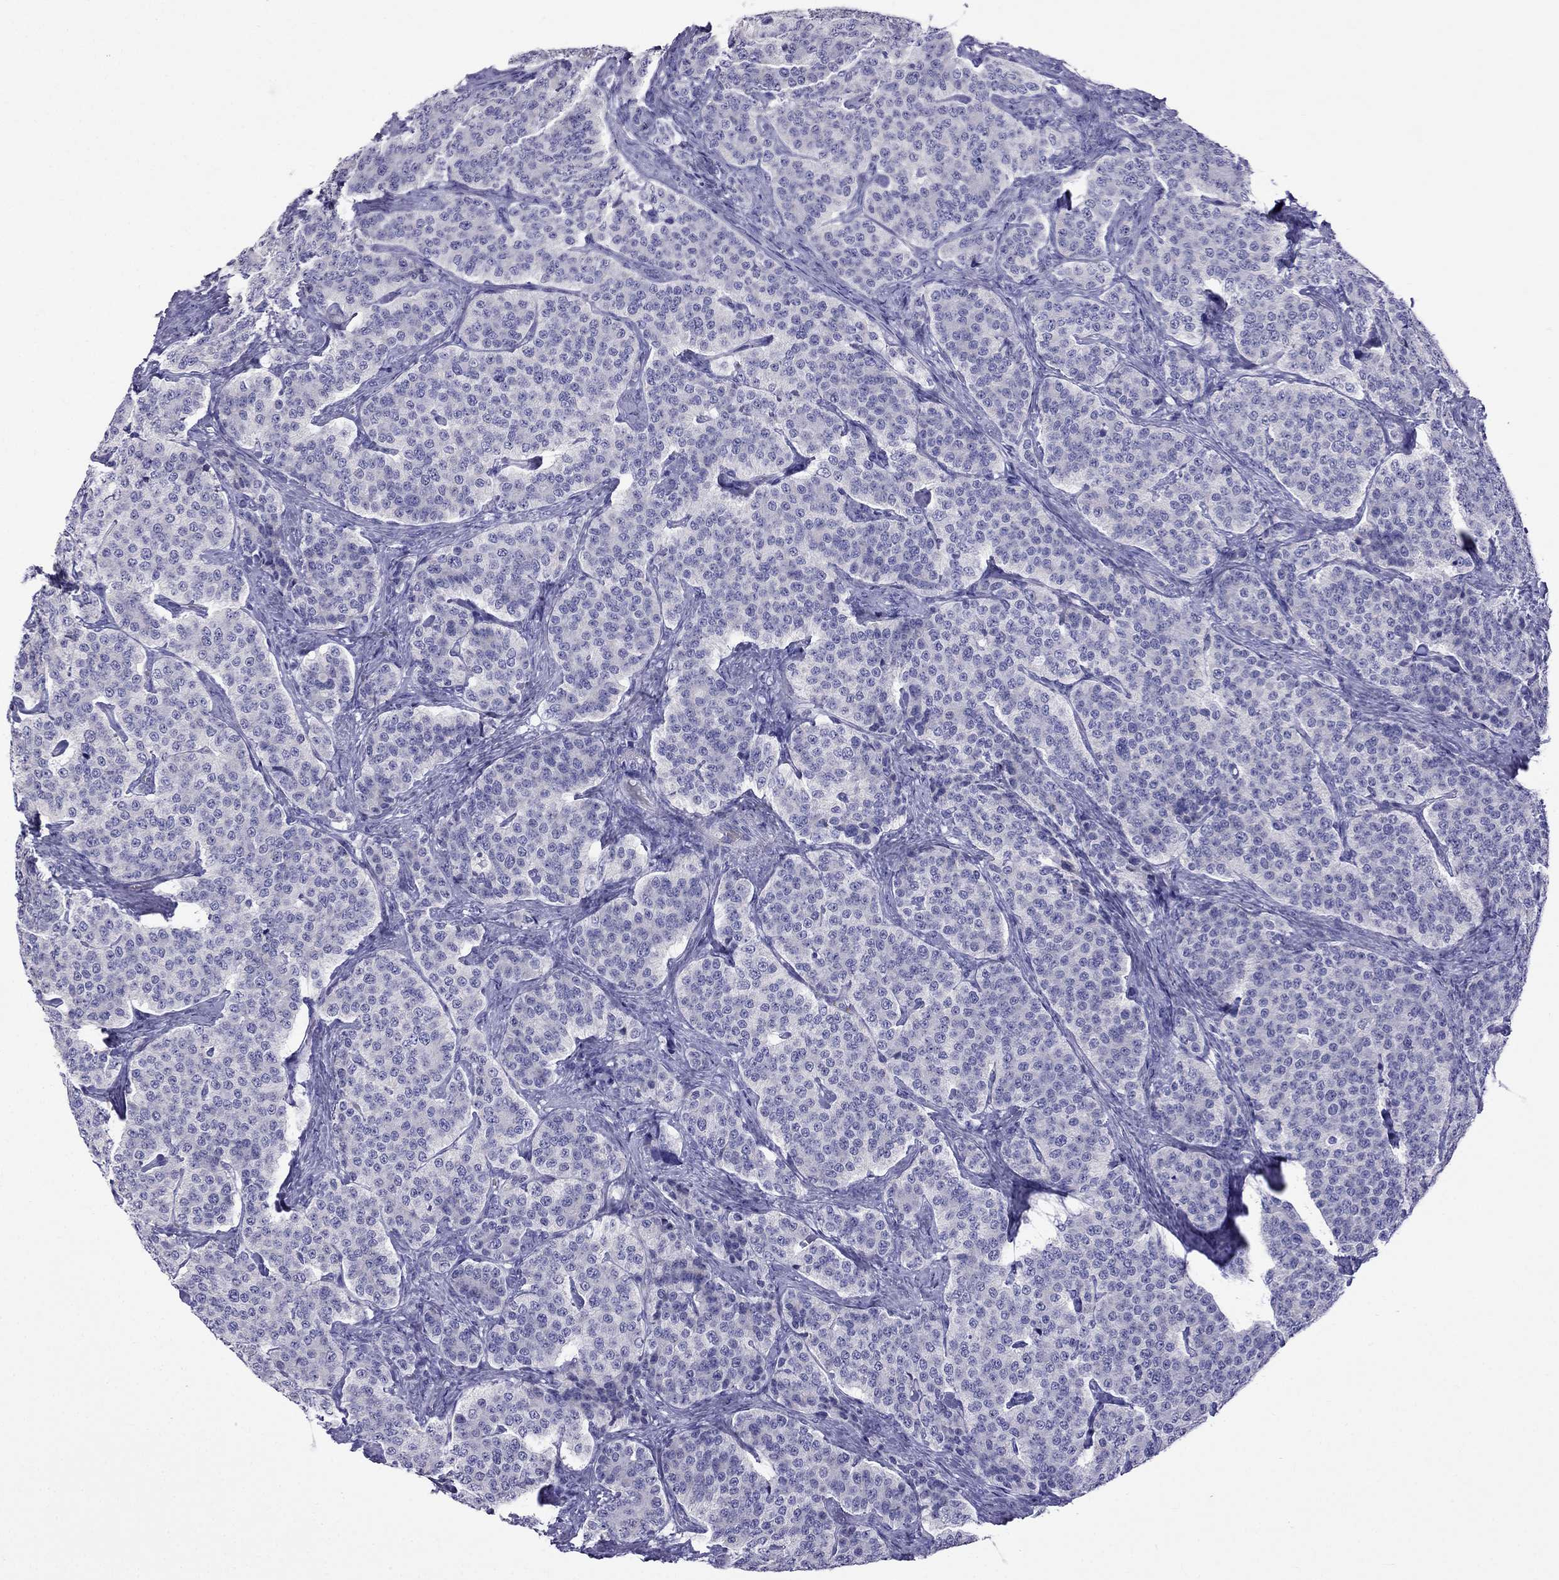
{"staining": {"intensity": "negative", "quantity": "none", "location": "none"}, "tissue": "carcinoid", "cell_type": "Tumor cells", "image_type": "cancer", "snomed": [{"axis": "morphology", "description": "Carcinoid, malignant, NOS"}, {"axis": "topography", "description": "Small intestine"}], "caption": "High magnification brightfield microscopy of malignant carcinoid stained with DAB (3,3'-diaminobenzidine) (brown) and counterstained with hematoxylin (blue): tumor cells show no significant positivity.", "gene": "TDRD1", "patient": {"sex": "female", "age": 58}}